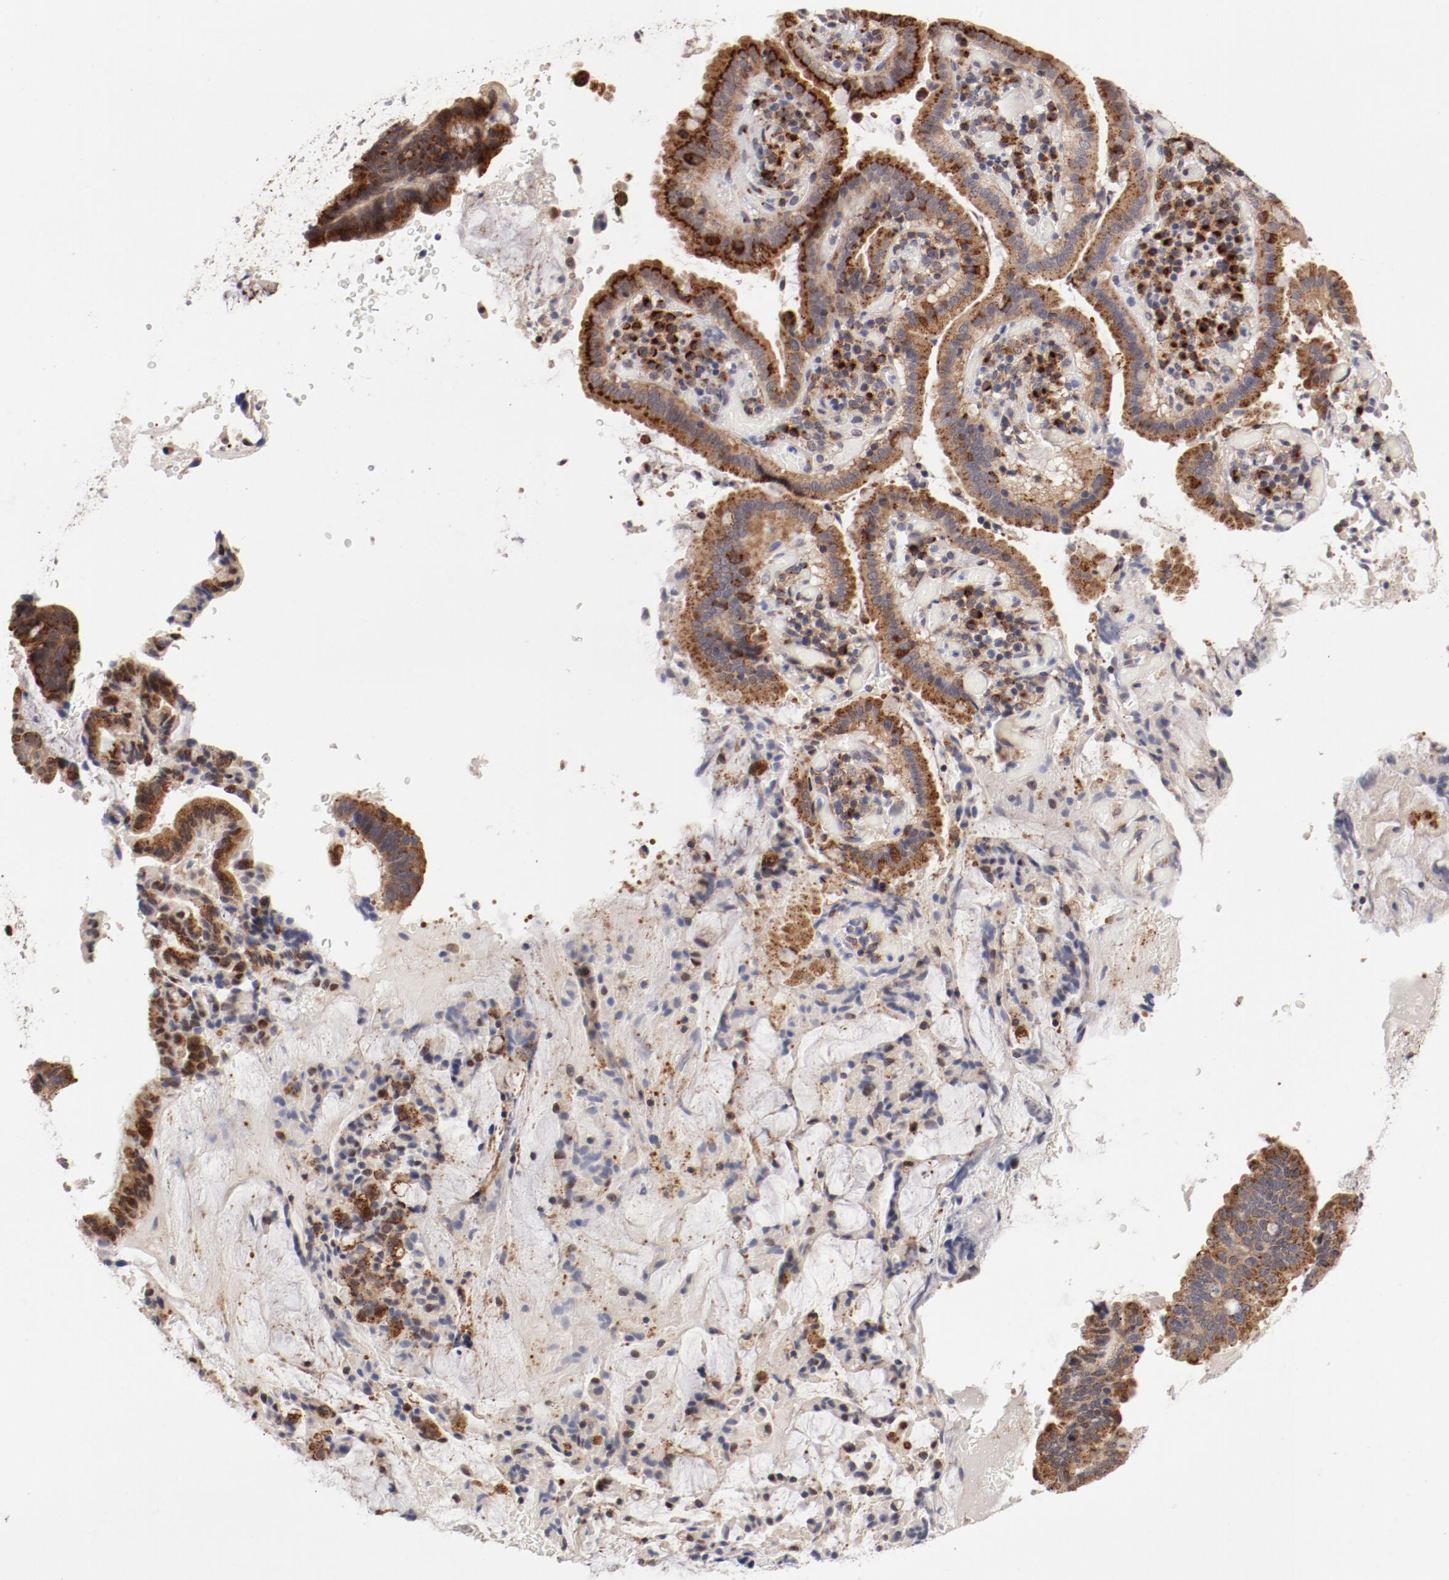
{"staining": {"intensity": "strong", "quantity": ">75%", "location": "cytoplasmic/membranous"}, "tissue": "pancreatic cancer", "cell_type": "Tumor cells", "image_type": "cancer", "snomed": [{"axis": "morphology", "description": "Adenocarcinoma, NOS"}, {"axis": "topography", "description": "Pancreas"}], "caption": "An immunohistochemistry (IHC) micrograph of neoplastic tissue is shown. Protein staining in brown labels strong cytoplasmic/membranous positivity in pancreatic cancer (adenocarcinoma) within tumor cells.", "gene": "RPL12", "patient": {"sex": "male", "age": 82}}